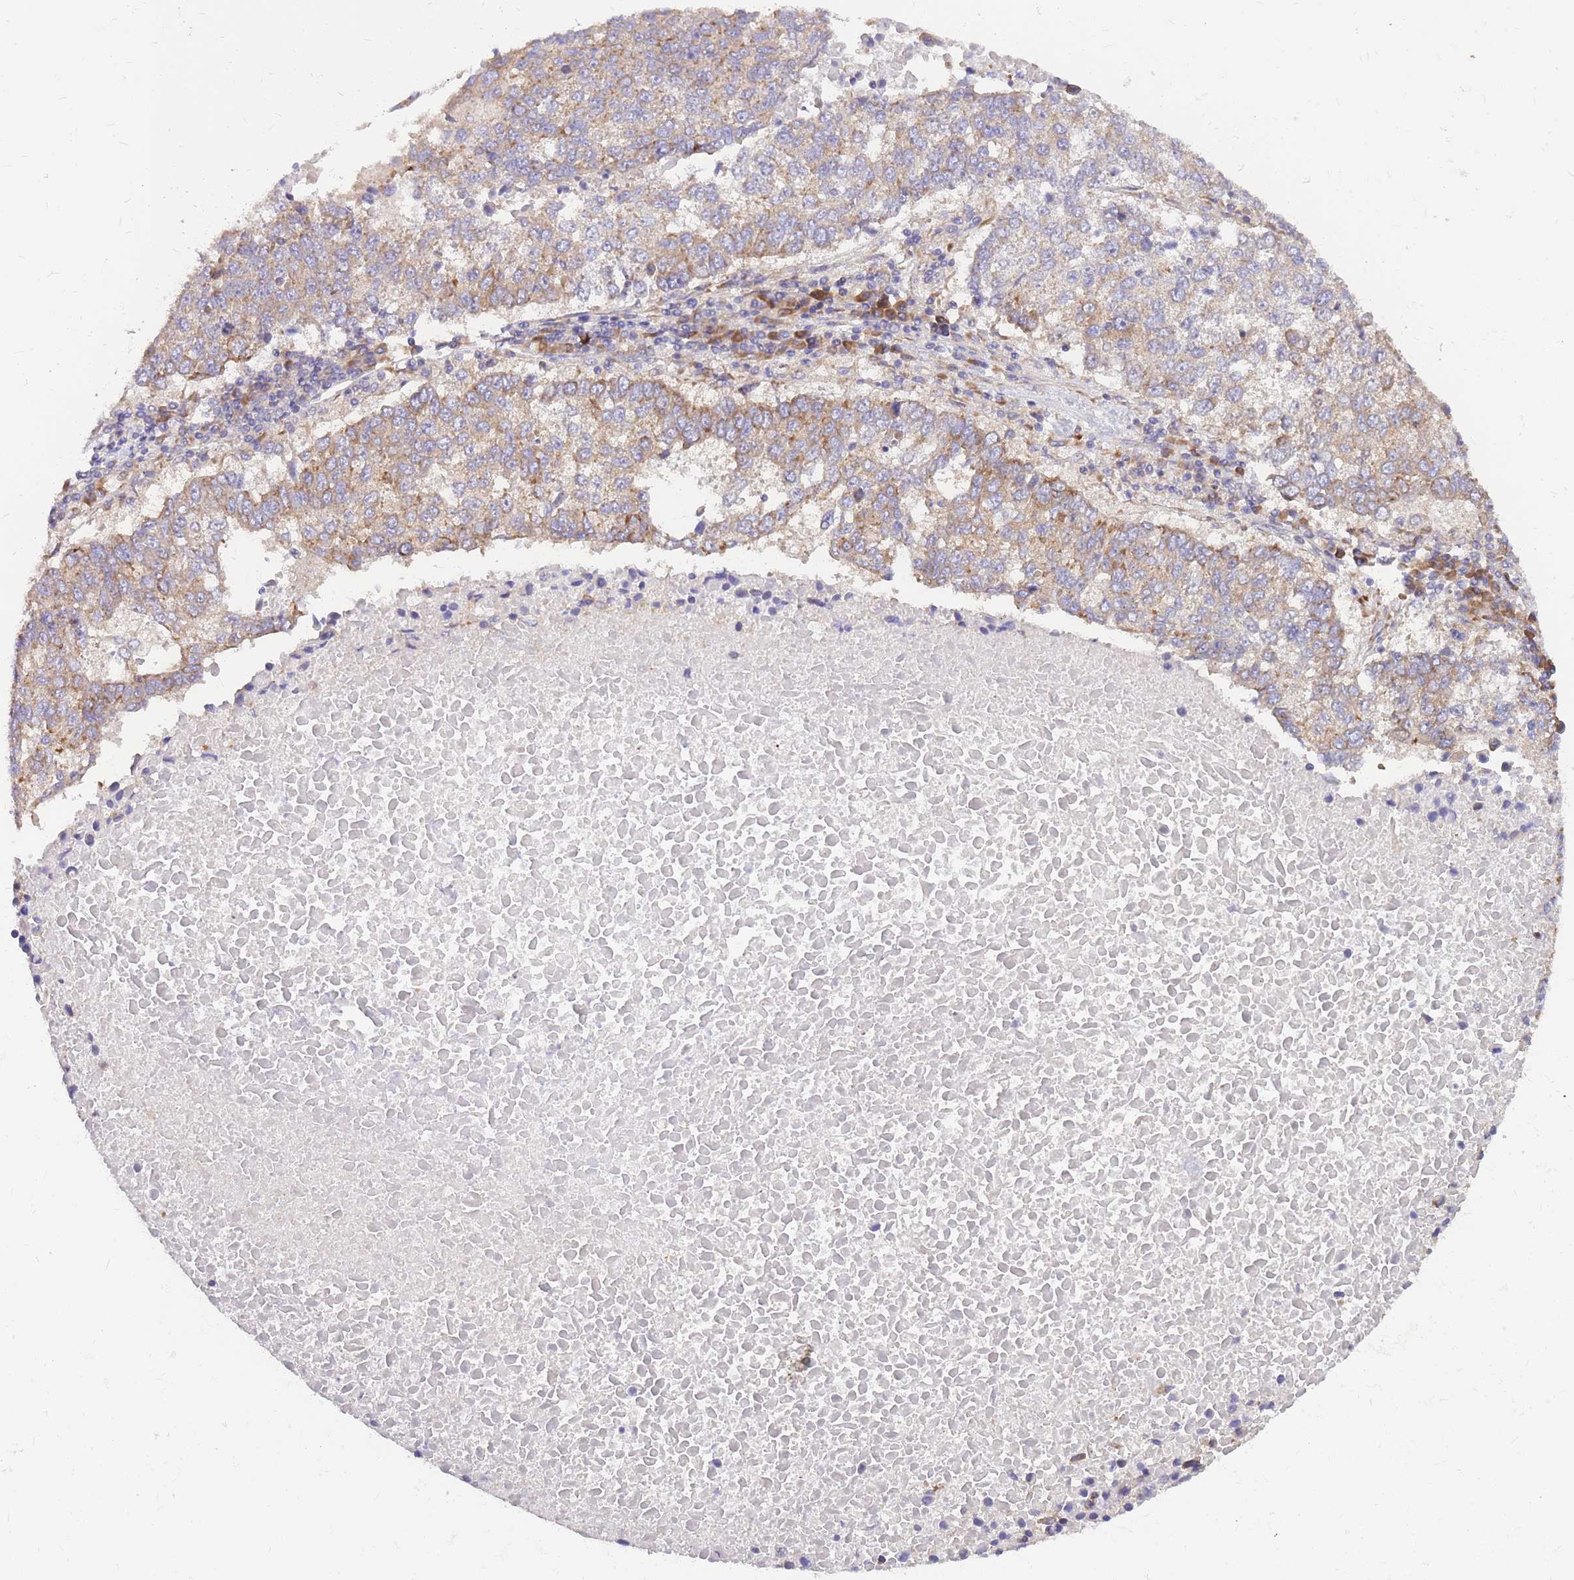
{"staining": {"intensity": "moderate", "quantity": "25%-75%", "location": "cytoplasmic/membranous"}, "tissue": "lung cancer", "cell_type": "Tumor cells", "image_type": "cancer", "snomed": [{"axis": "morphology", "description": "Squamous cell carcinoma, NOS"}, {"axis": "topography", "description": "Lung"}], "caption": "Brown immunohistochemical staining in human lung cancer (squamous cell carcinoma) demonstrates moderate cytoplasmic/membranous positivity in about 25%-75% of tumor cells. (DAB = brown stain, brightfield microscopy at high magnification).", "gene": "GBP7", "patient": {"sex": "male", "age": 73}}